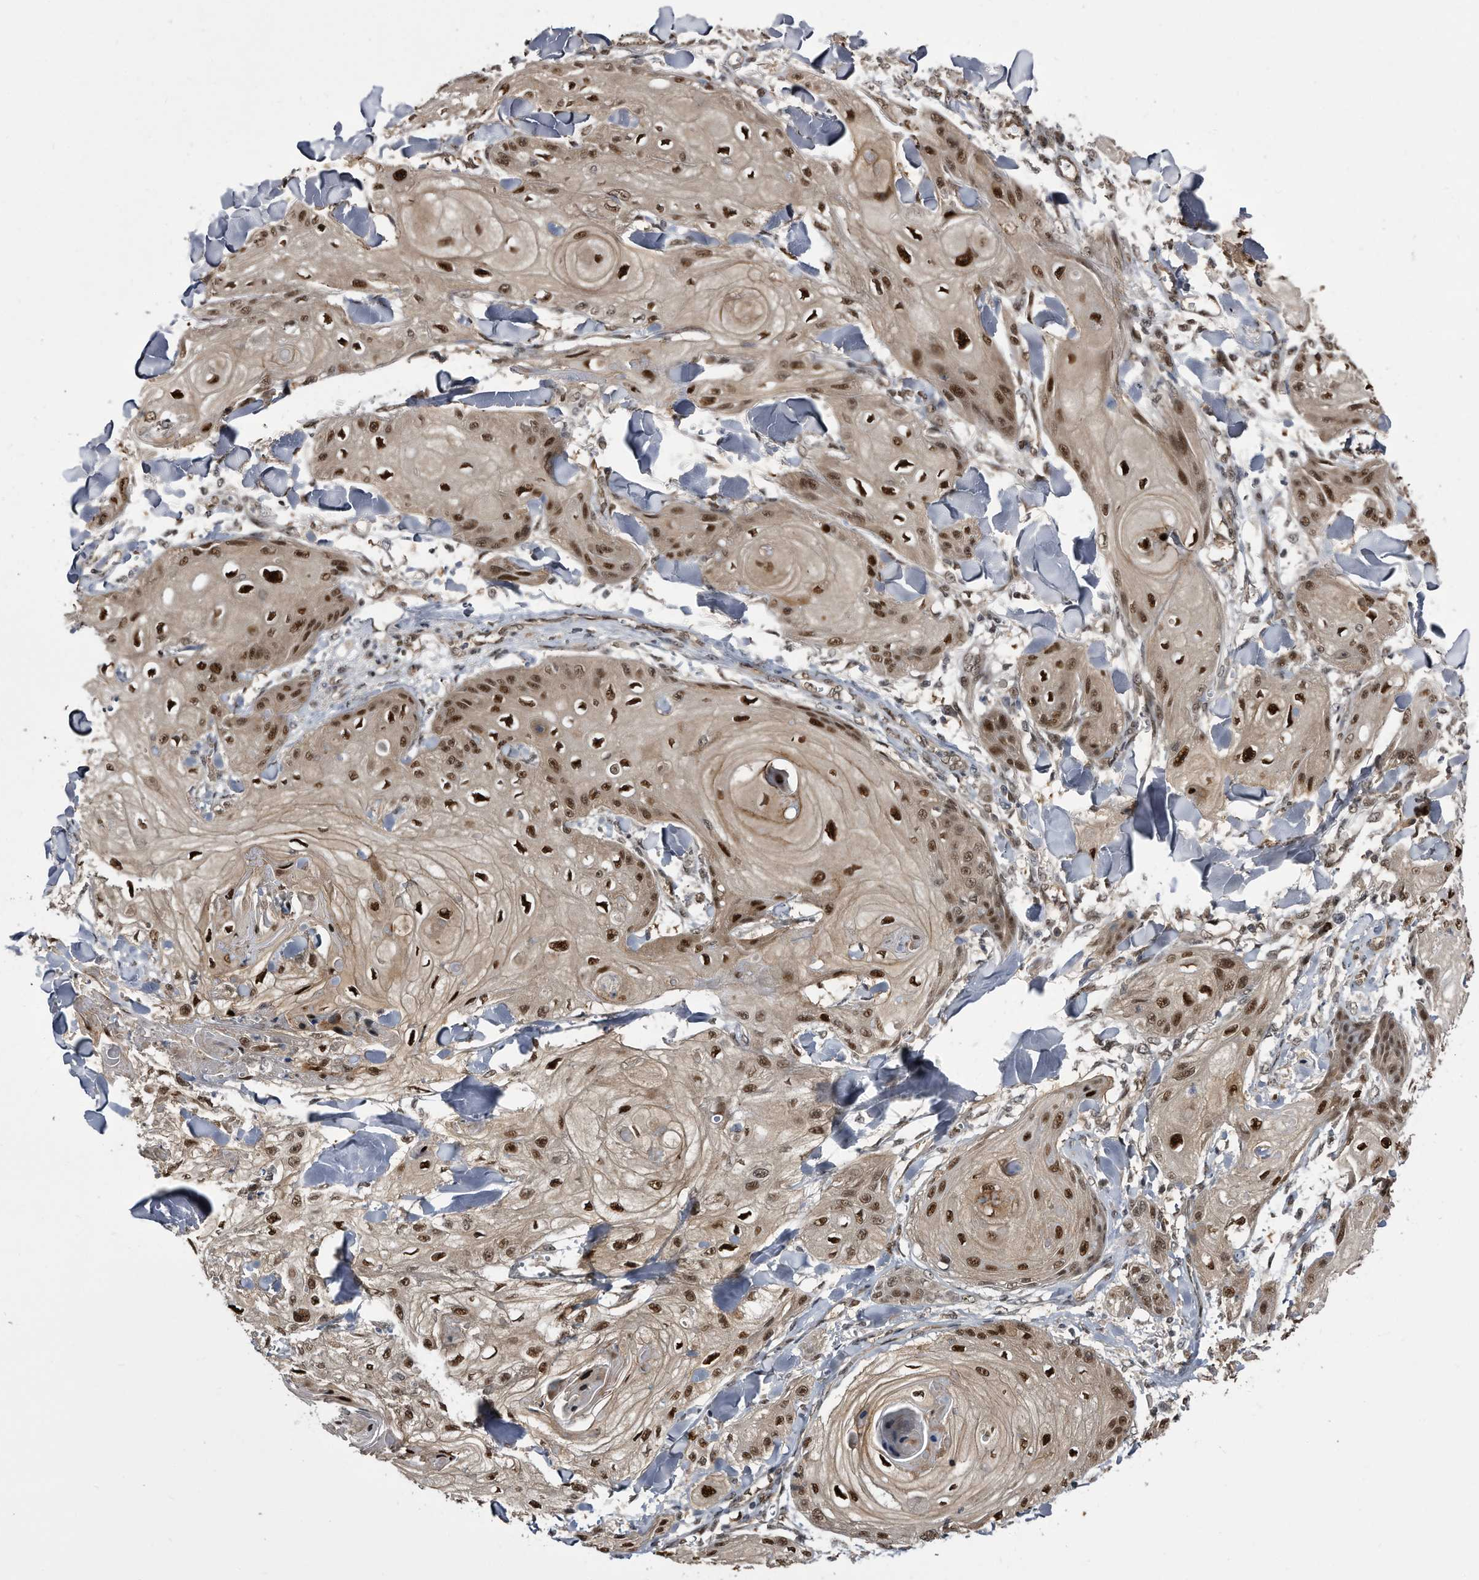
{"staining": {"intensity": "strong", "quantity": ">75%", "location": "nuclear"}, "tissue": "skin cancer", "cell_type": "Tumor cells", "image_type": "cancer", "snomed": [{"axis": "morphology", "description": "Squamous cell carcinoma, NOS"}, {"axis": "topography", "description": "Skin"}], "caption": "Immunohistochemistry (IHC) photomicrograph of neoplastic tissue: human skin squamous cell carcinoma stained using immunohistochemistry displays high levels of strong protein expression localized specifically in the nuclear of tumor cells, appearing as a nuclear brown color.", "gene": "RAD23B", "patient": {"sex": "male", "age": 74}}